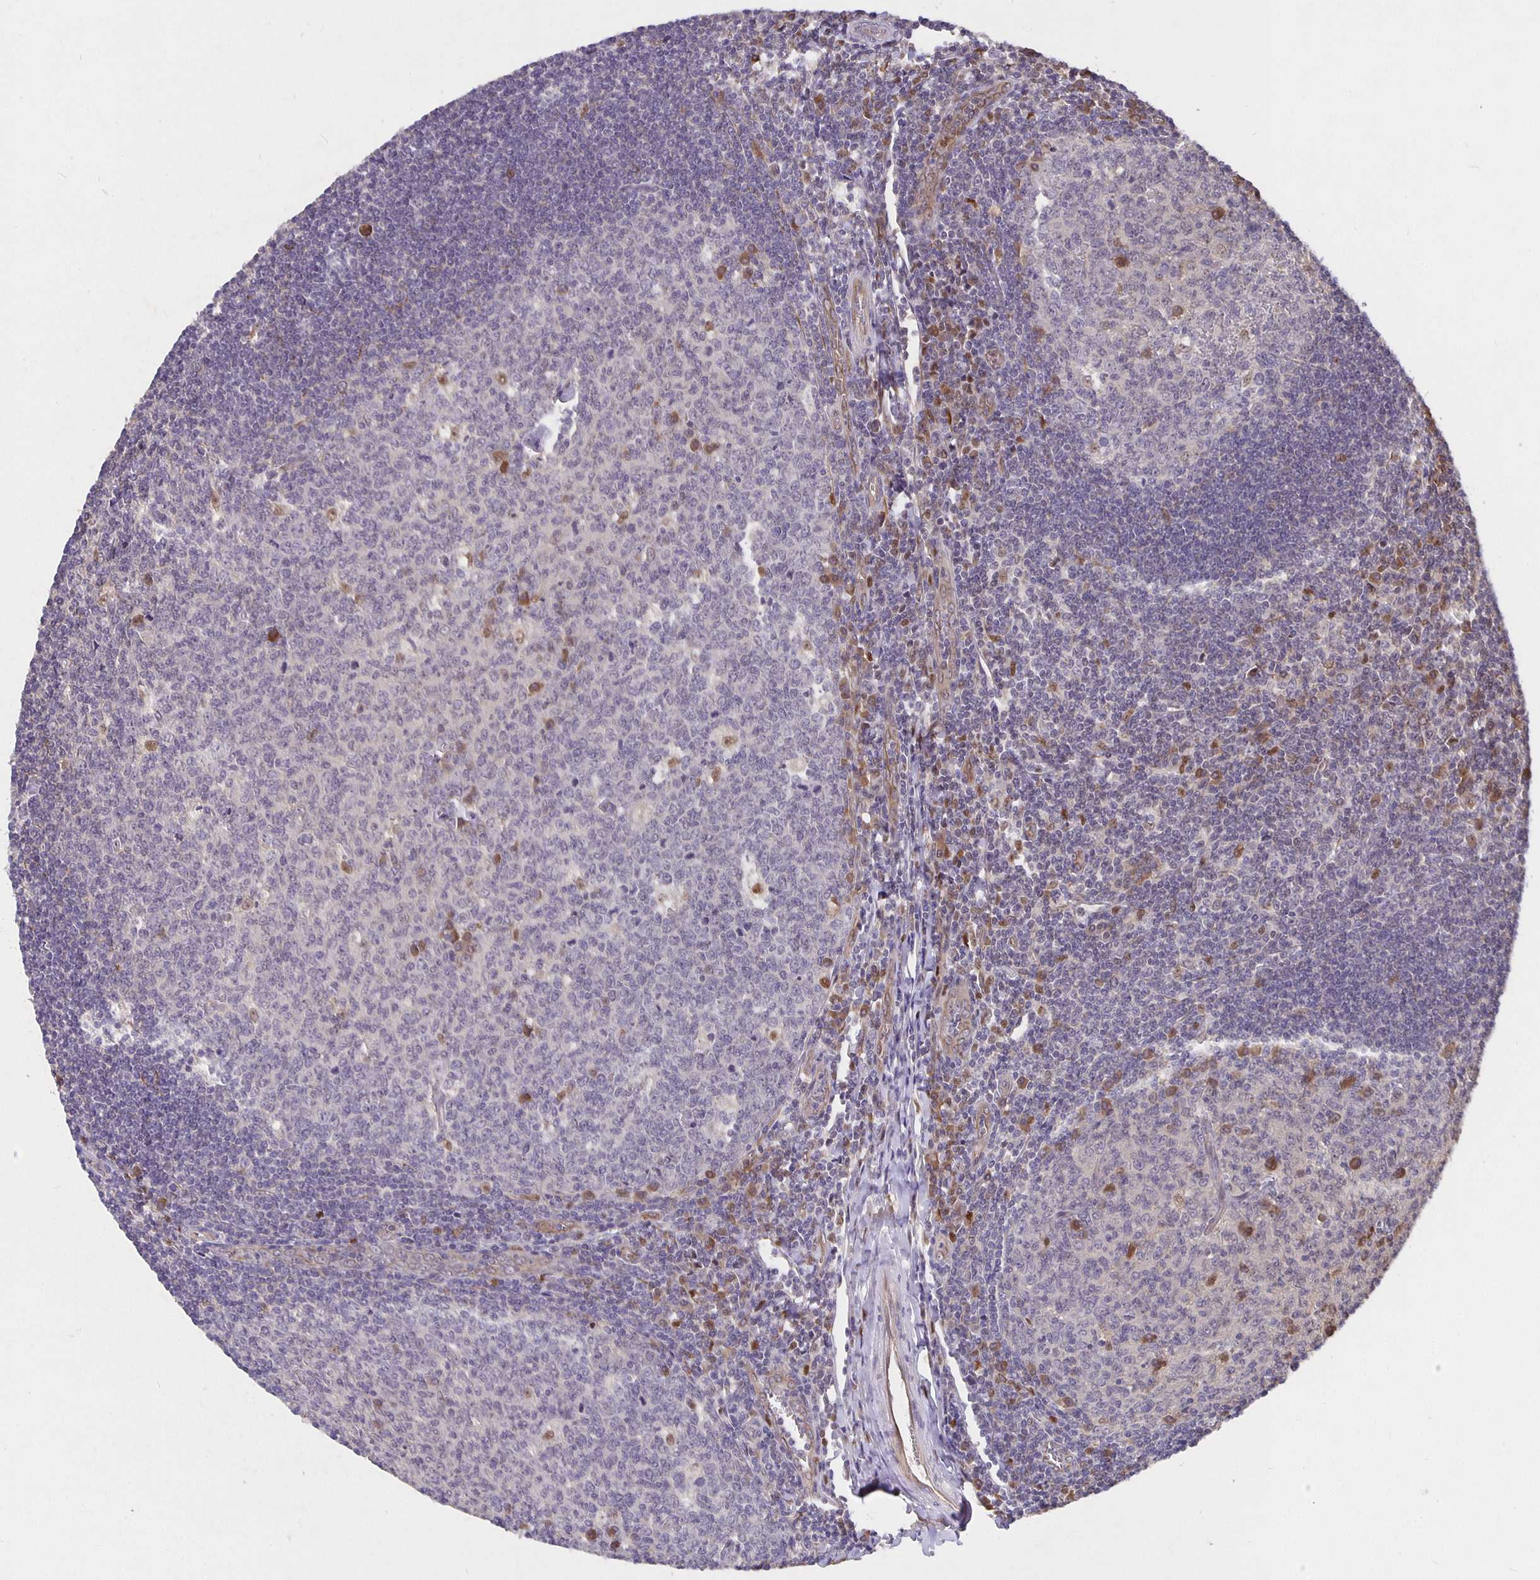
{"staining": {"intensity": "negative", "quantity": "none", "location": "none"}, "tissue": "tonsil", "cell_type": "Germinal center cells", "image_type": "normal", "snomed": [{"axis": "morphology", "description": "Normal tissue, NOS"}, {"axis": "topography", "description": "Tonsil"}], "caption": "Photomicrograph shows no protein positivity in germinal center cells of normal tonsil. Nuclei are stained in blue.", "gene": "NOG", "patient": {"sex": "male", "age": 27}}